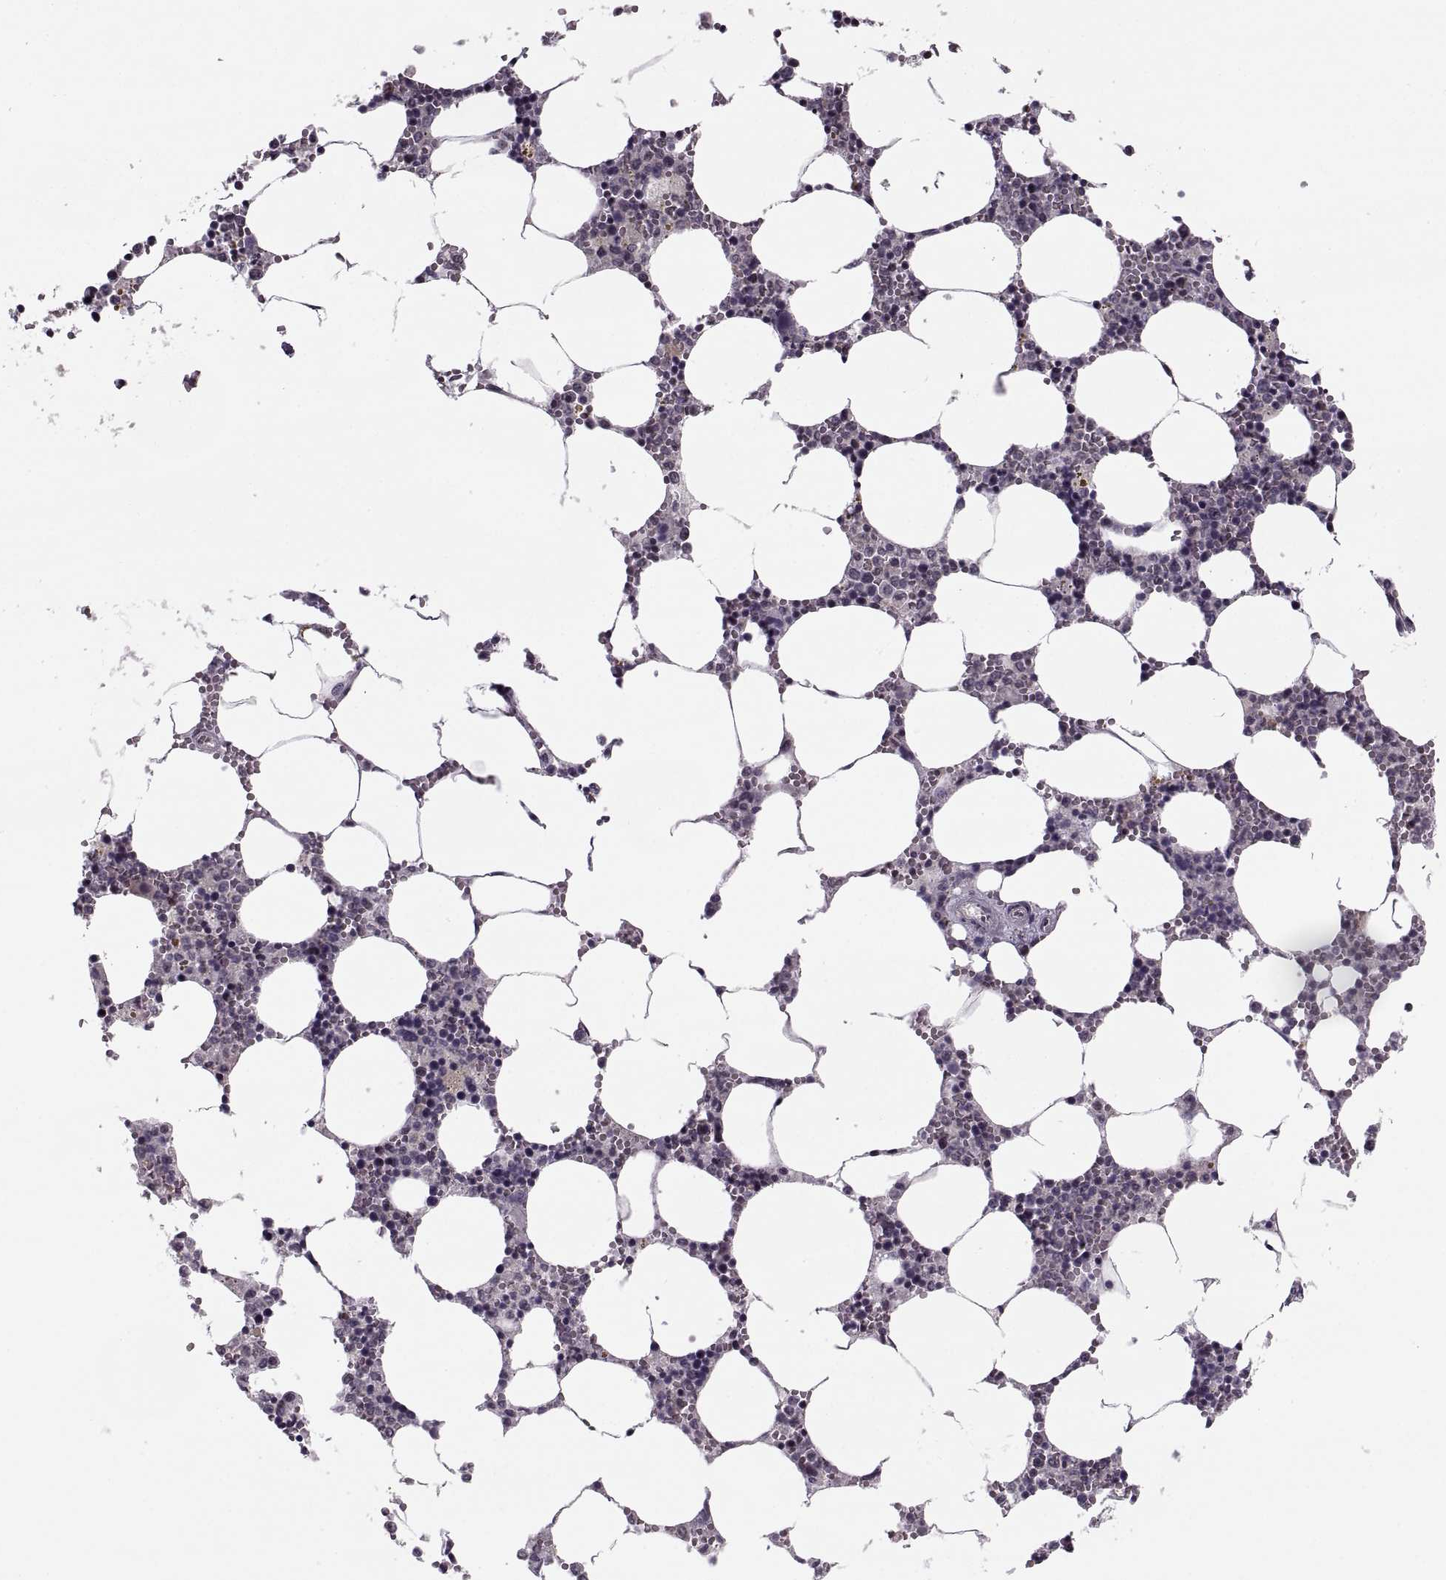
{"staining": {"intensity": "negative", "quantity": "none", "location": "none"}, "tissue": "bone marrow", "cell_type": "Hematopoietic cells", "image_type": "normal", "snomed": [{"axis": "morphology", "description": "Normal tissue, NOS"}, {"axis": "topography", "description": "Bone marrow"}], "caption": "Hematopoietic cells are negative for protein expression in normal human bone marrow. (Brightfield microscopy of DAB IHC at high magnification).", "gene": "LUZP2", "patient": {"sex": "female", "age": 64}}